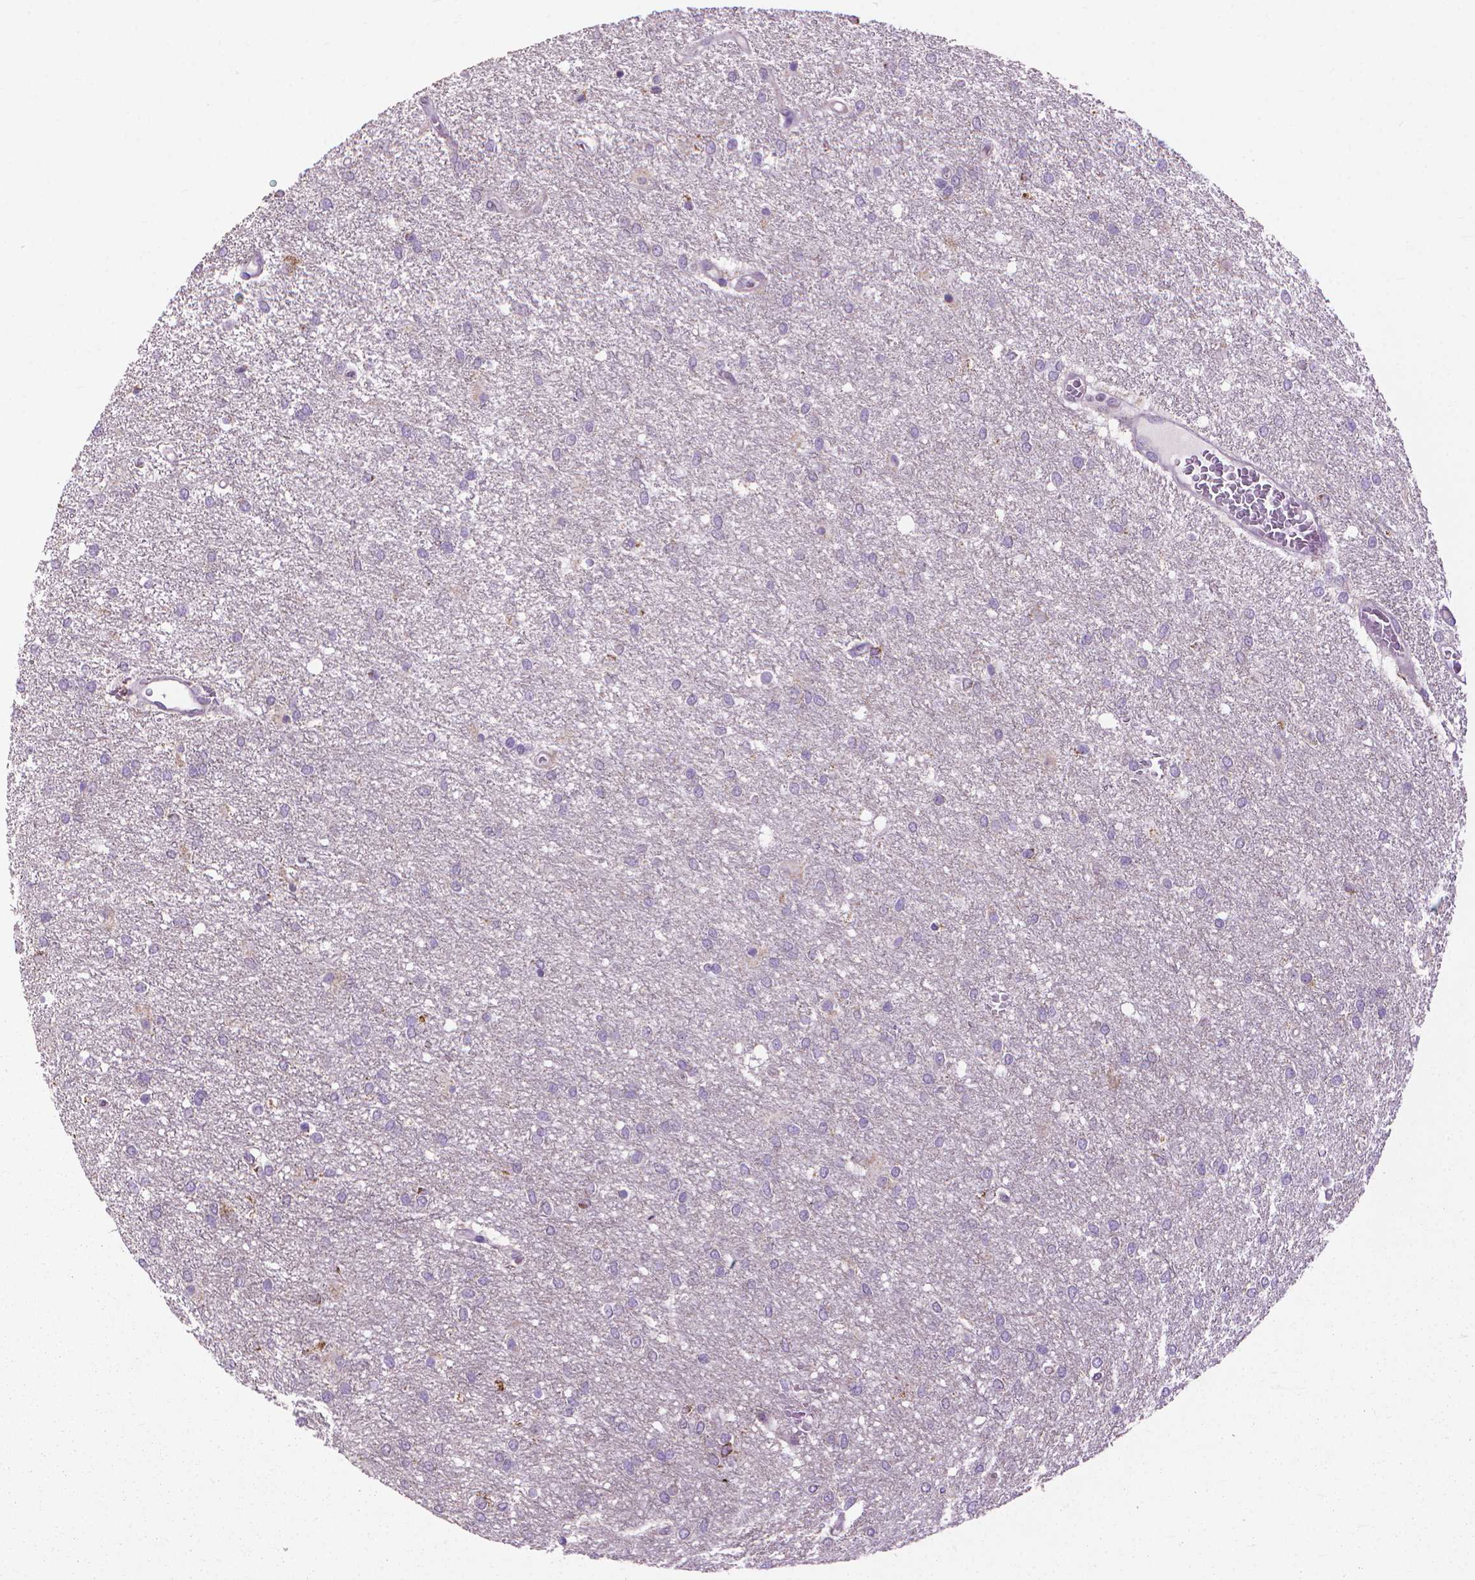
{"staining": {"intensity": "negative", "quantity": "none", "location": "none"}, "tissue": "glioma", "cell_type": "Tumor cells", "image_type": "cancer", "snomed": [{"axis": "morphology", "description": "Glioma, malignant, High grade"}, {"axis": "topography", "description": "Brain"}], "caption": "Malignant high-grade glioma was stained to show a protein in brown. There is no significant staining in tumor cells.", "gene": "VDAC1", "patient": {"sex": "female", "age": 61}}